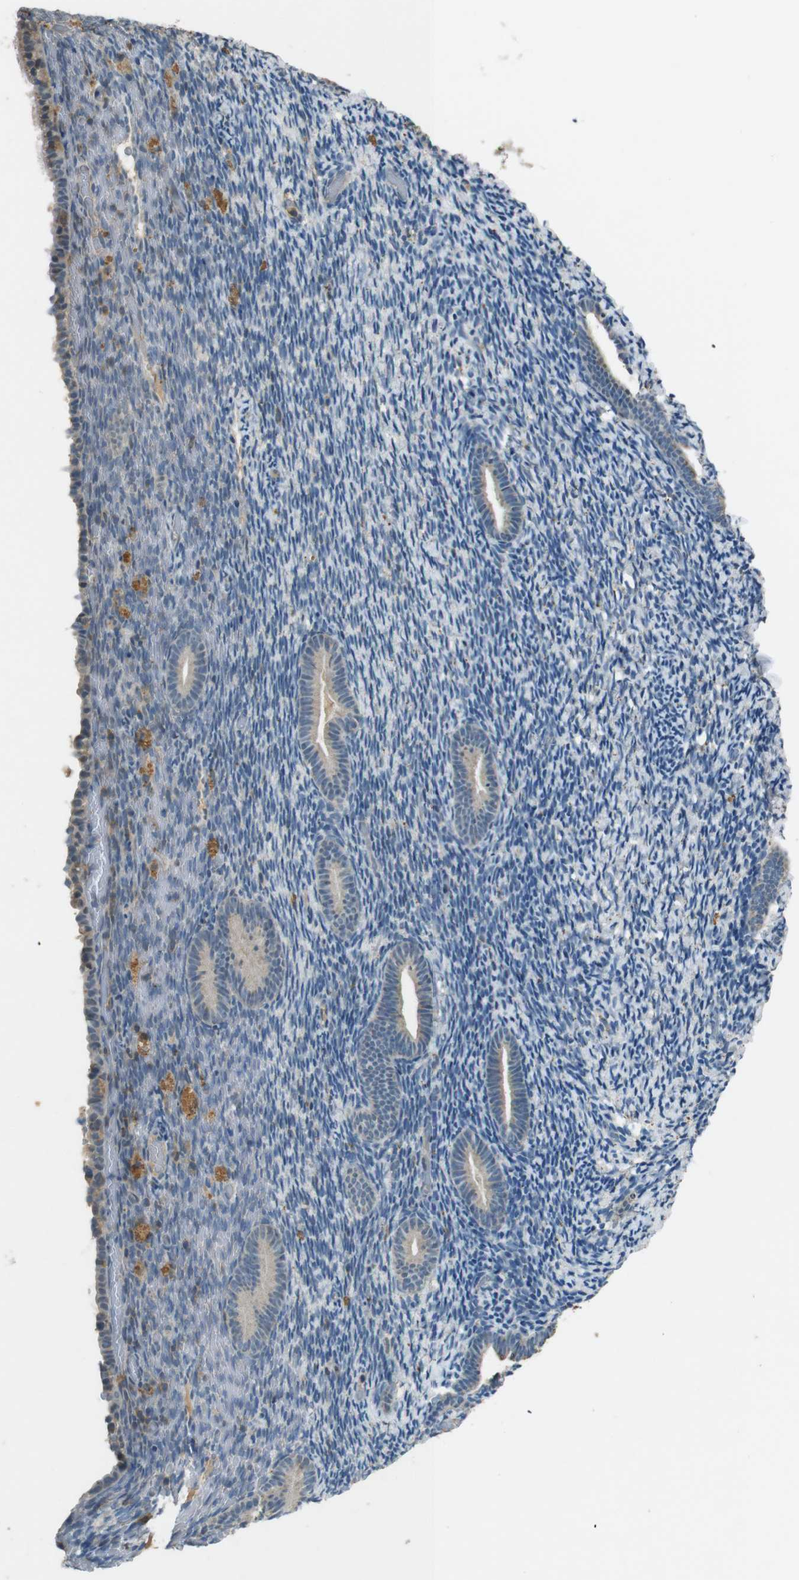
{"staining": {"intensity": "weak", "quantity": "<25%", "location": "cytoplasmic/membranous"}, "tissue": "endometrium", "cell_type": "Cells in endometrial stroma", "image_type": "normal", "snomed": [{"axis": "morphology", "description": "Normal tissue, NOS"}, {"axis": "topography", "description": "Endometrium"}], "caption": "Micrograph shows no significant protein staining in cells in endometrial stroma of benign endometrium.", "gene": "MAGI2", "patient": {"sex": "female", "age": 51}}